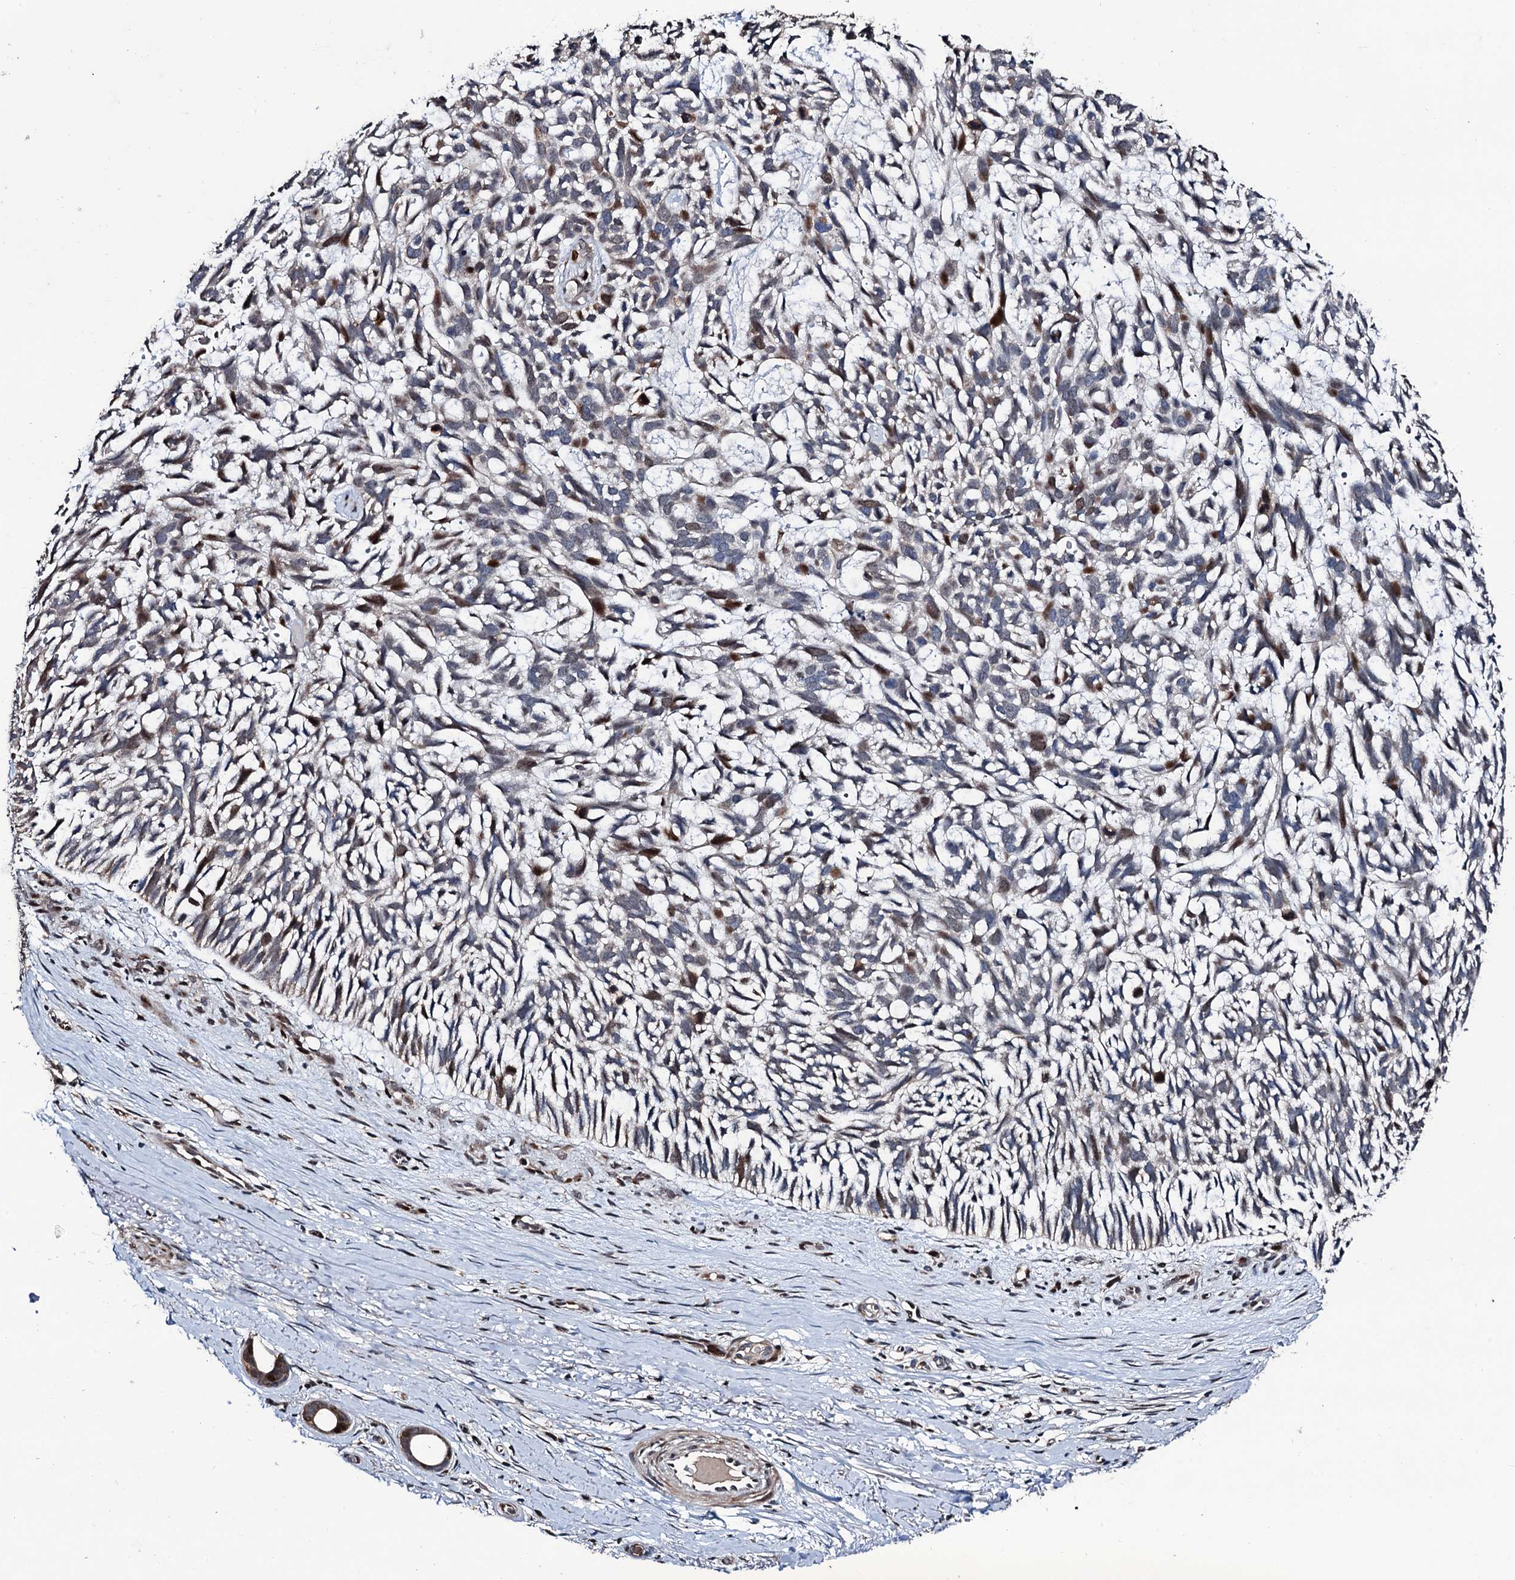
{"staining": {"intensity": "moderate", "quantity": "<25%", "location": "nuclear"}, "tissue": "skin cancer", "cell_type": "Tumor cells", "image_type": "cancer", "snomed": [{"axis": "morphology", "description": "Basal cell carcinoma"}, {"axis": "topography", "description": "Skin"}], "caption": "This is a photomicrograph of IHC staining of basal cell carcinoma (skin), which shows moderate staining in the nuclear of tumor cells.", "gene": "KIF18A", "patient": {"sex": "male", "age": 88}}